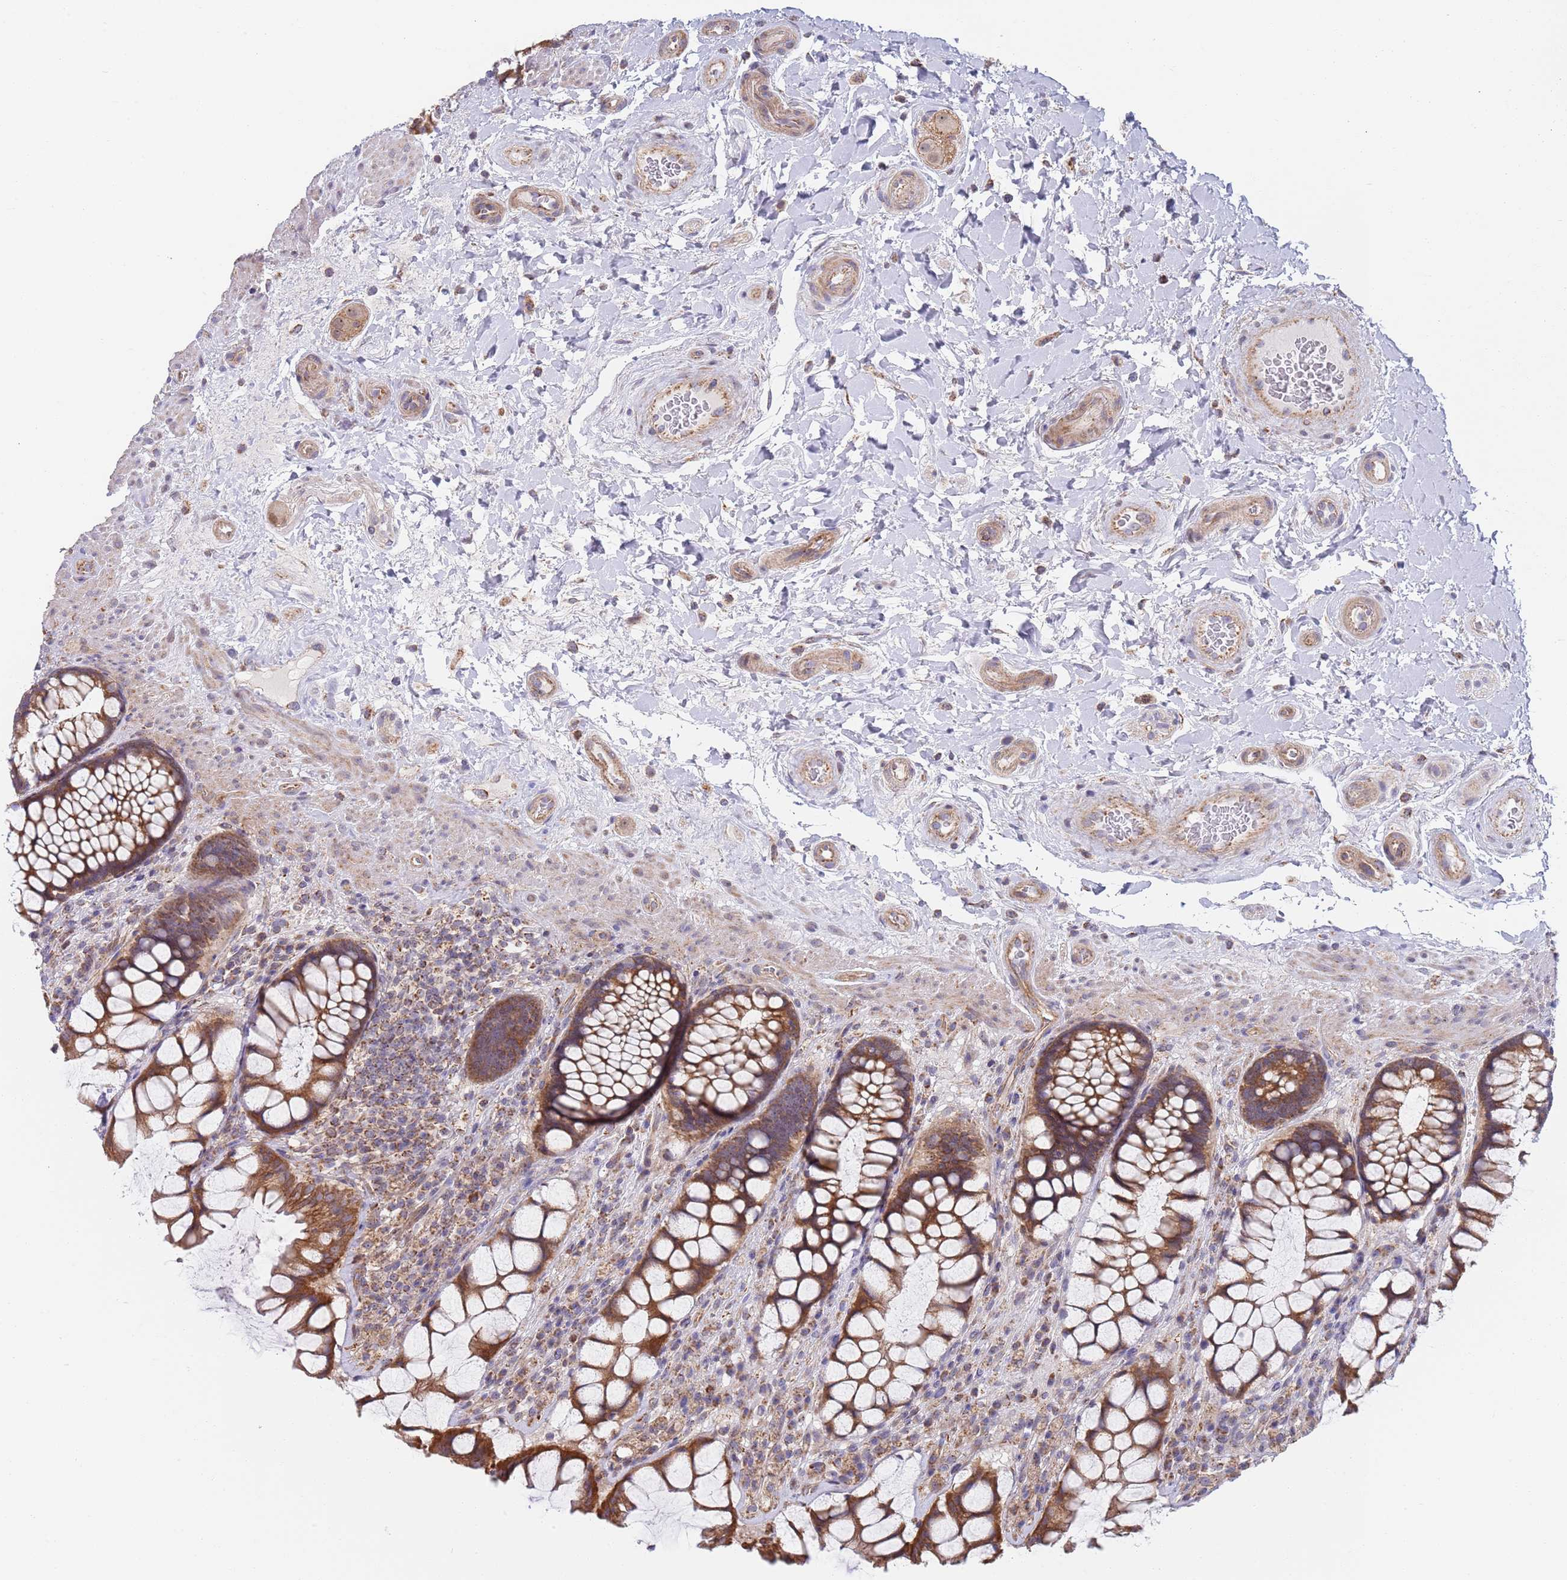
{"staining": {"intensity": "moderate", "quantity": ">75%", "location": "cytoplasmic/membranous"}, "tissue": "rectum", "cell_type": "Glandular cells", "image_type": "normal", "snomed": [{"axis": "morphology", "description": "Normal tissue, NOS"}, {"axis": "topography", "description": "Rectum"}], "caption": "This is a micrograph of immunohistochemistry (IHC) staining of unremarkable rectum, which shows moderate staining in the cytoplasmic/membranous of glandular cells.", "gene": "PWWP3A", "patient": {"sex": "female", "age": 58}}